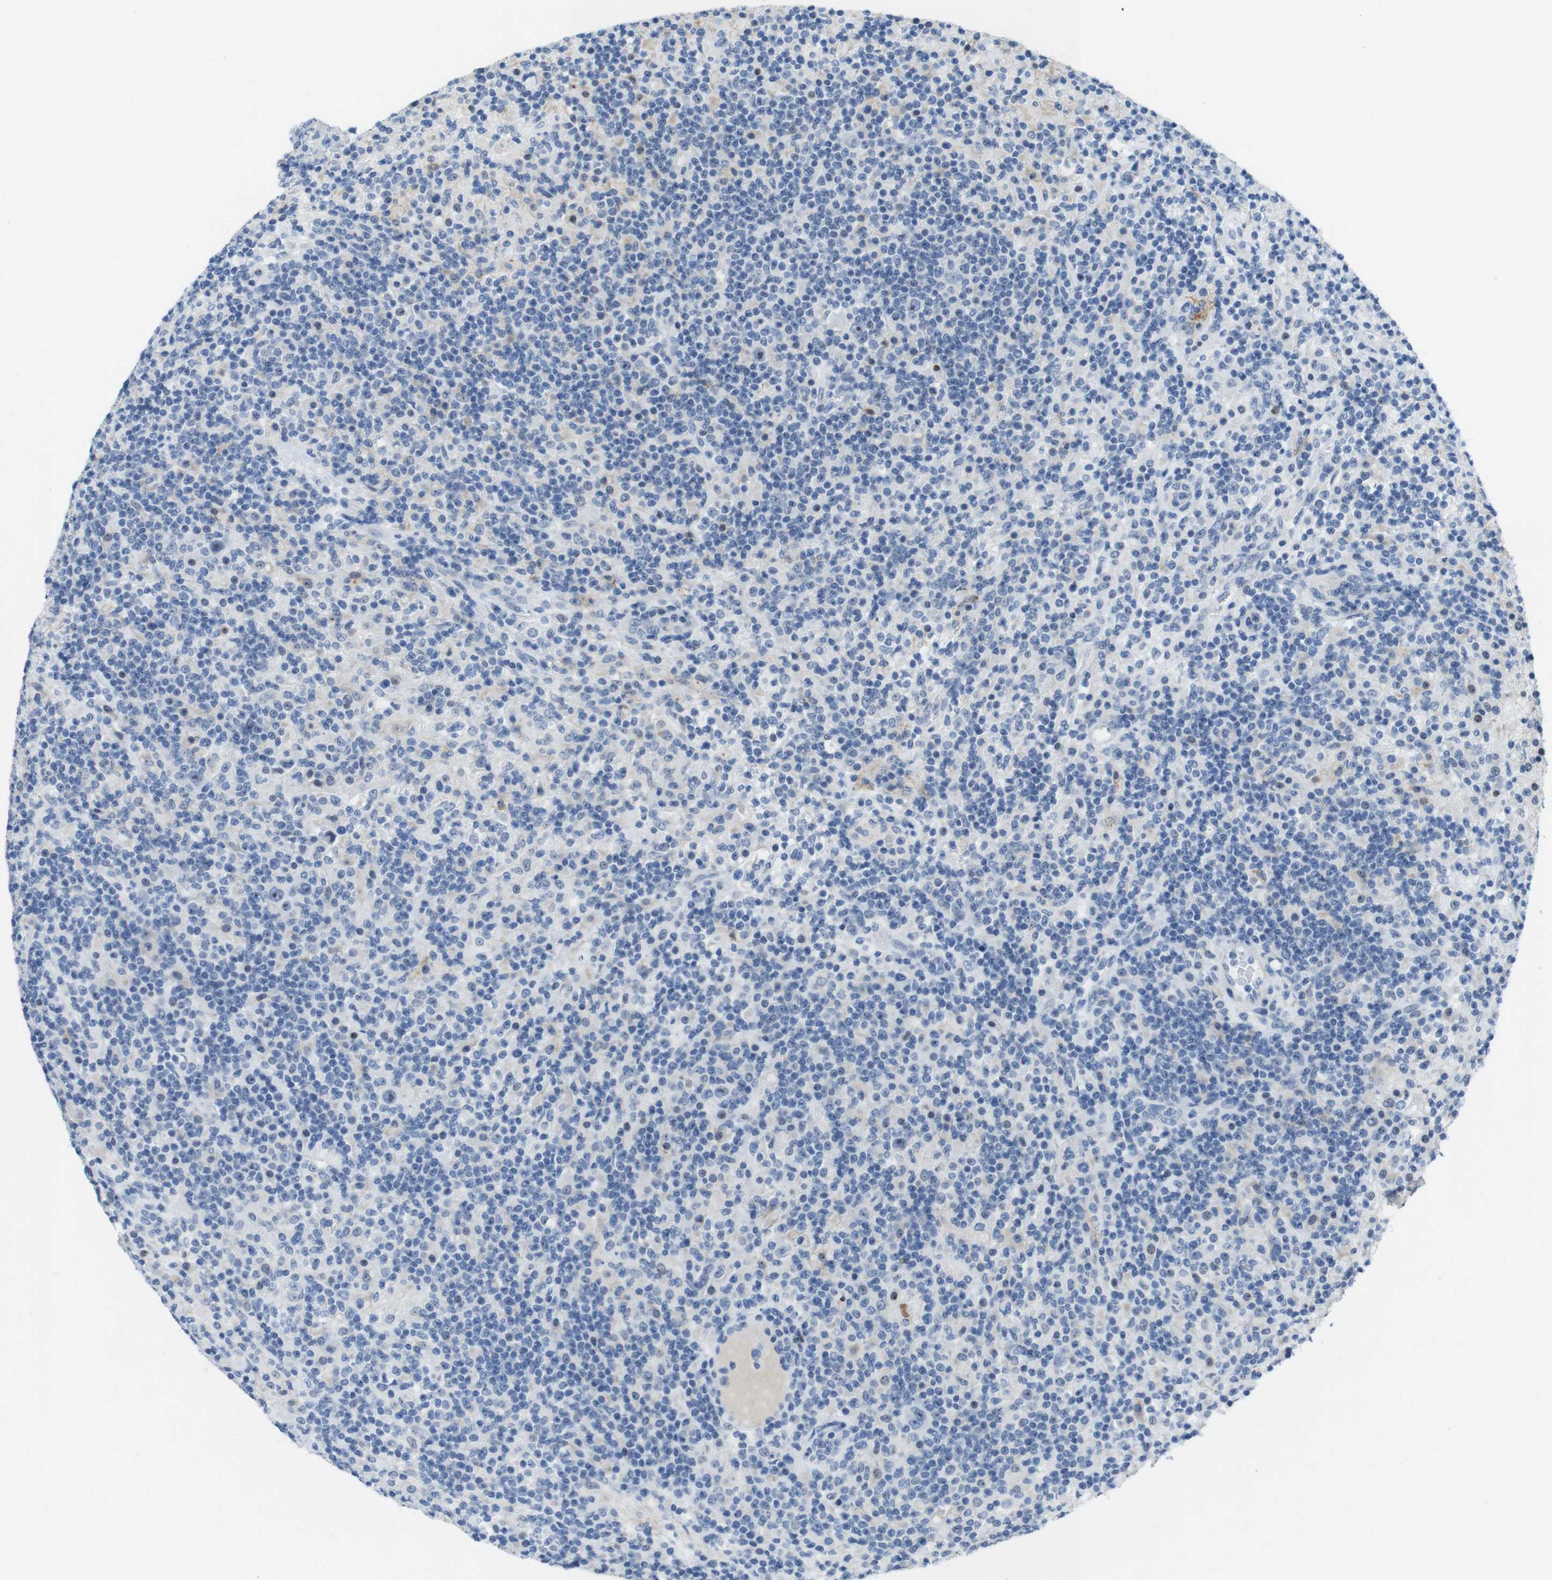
{"staining": {"intensity": "negative", "quantity": "none", "location": "none"}, "tissue": "lymphoma", "cell_type": "Tumor cells", "image_type": "cancer", "snomed": [{"axis": "morphology", "description": "Hodgkin's disease, NOS"}, {"axis": "topography", "description": "Lymph node"}], "caption": "Immunohistochemistry (IHC) photomicrograph of neoplastic tissue: lymphoma stained with DAB exhibits no significant protein expression in tumor cells. The staining is performed using DAB (3,3'-diaminobenzidine) brown chromogen with nuclei counter-stained in using hematoxylin.", "gene": "TJP3", "patient": {"sex": "male", "age": 70}}